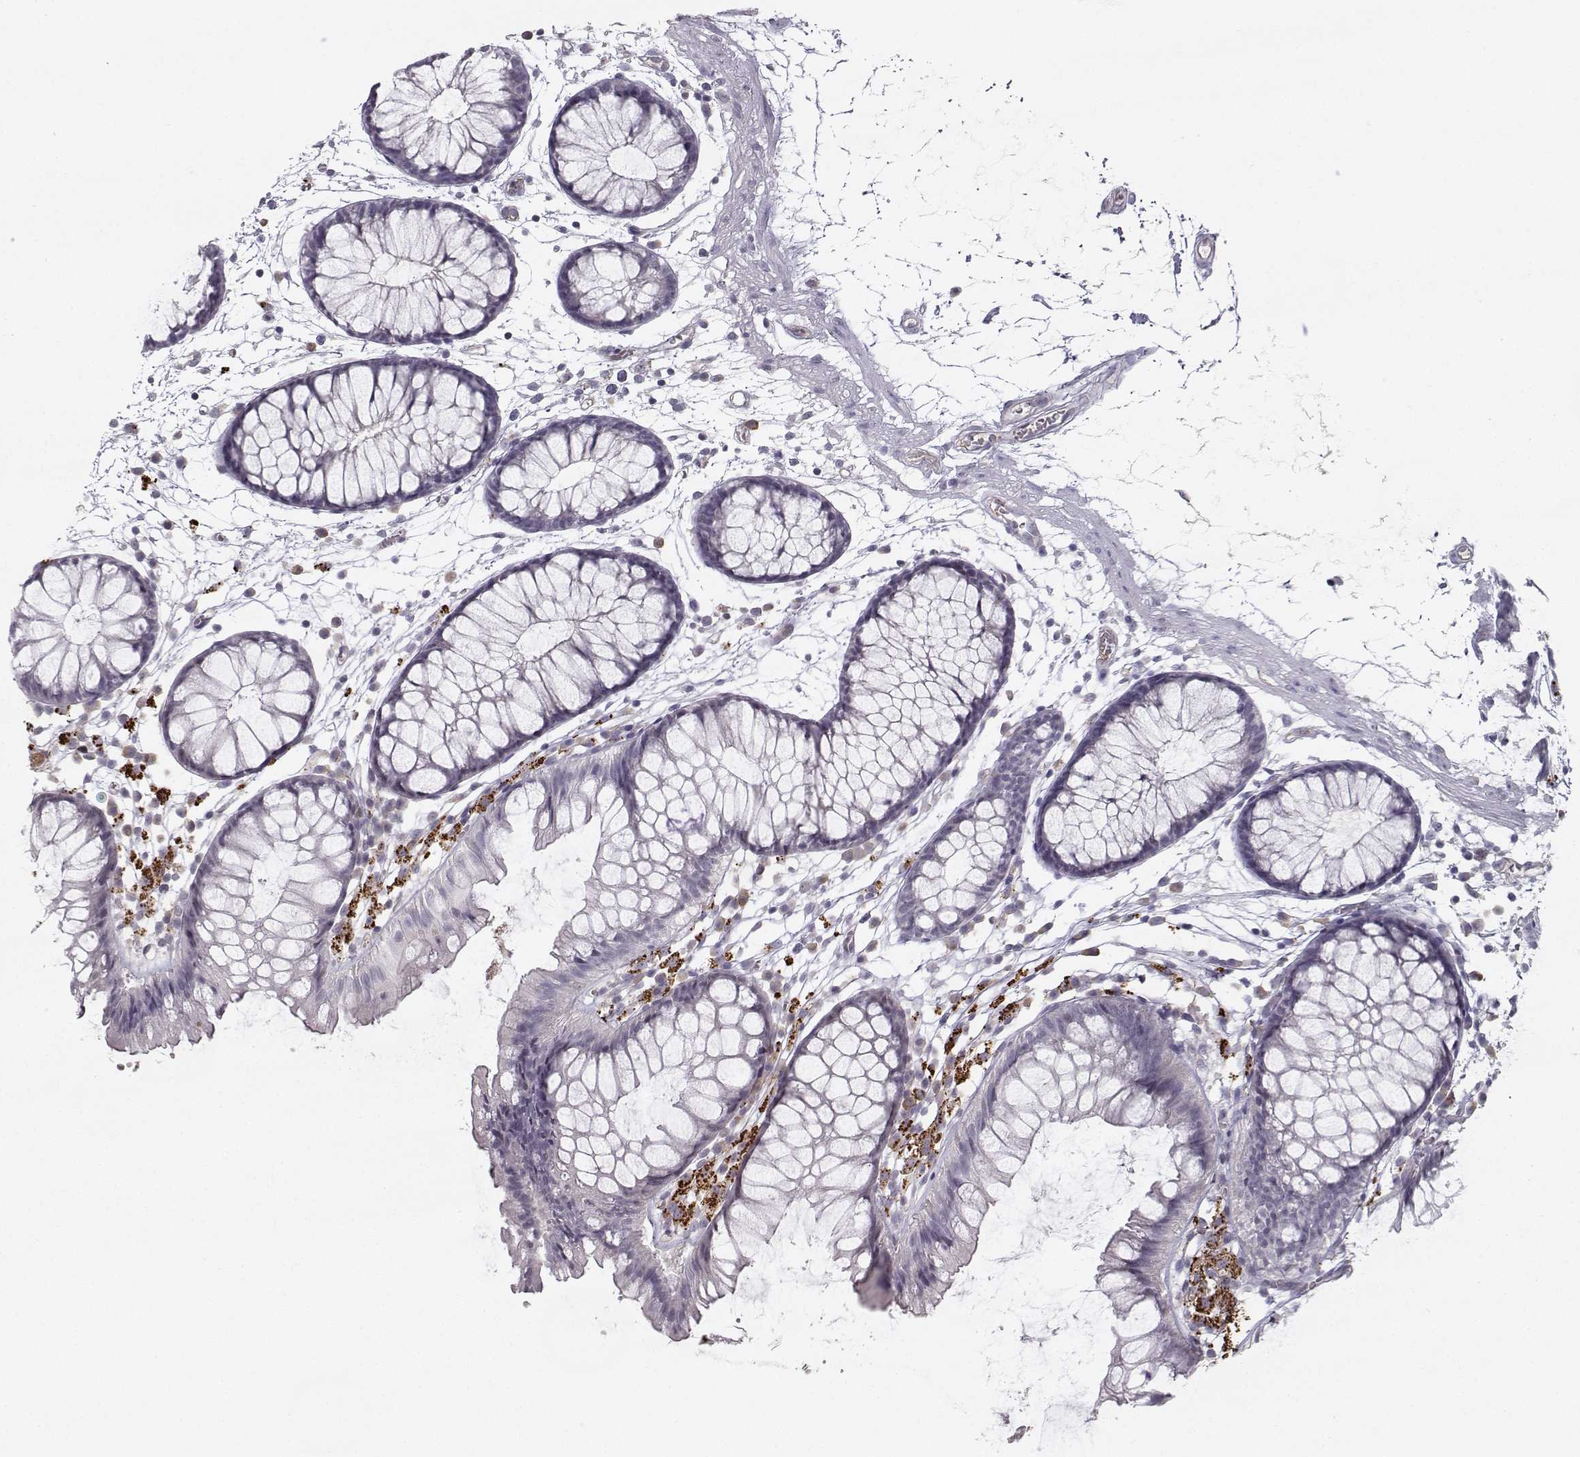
{"staining": {"intensity": "negative", "quantity": "none", "location": "none"}, "tissue": "colon", "cell_type": "Endothelial cells", "image_type": "normal", "snomed": [{"axis": "morphology", "description": "Normal tissue, NOS"}, {"axis": "morphology", "description": "Adenocarcinoma, NOS"}, {"axis": "topography", "description": "Colon"}], "caption": "Human colon stained for a protein using immunohistochemistry (IHC) reveals no staining in endothelial cells.", "gene": "OPRD1", "patient": {"sex": "male", "age": 65}}